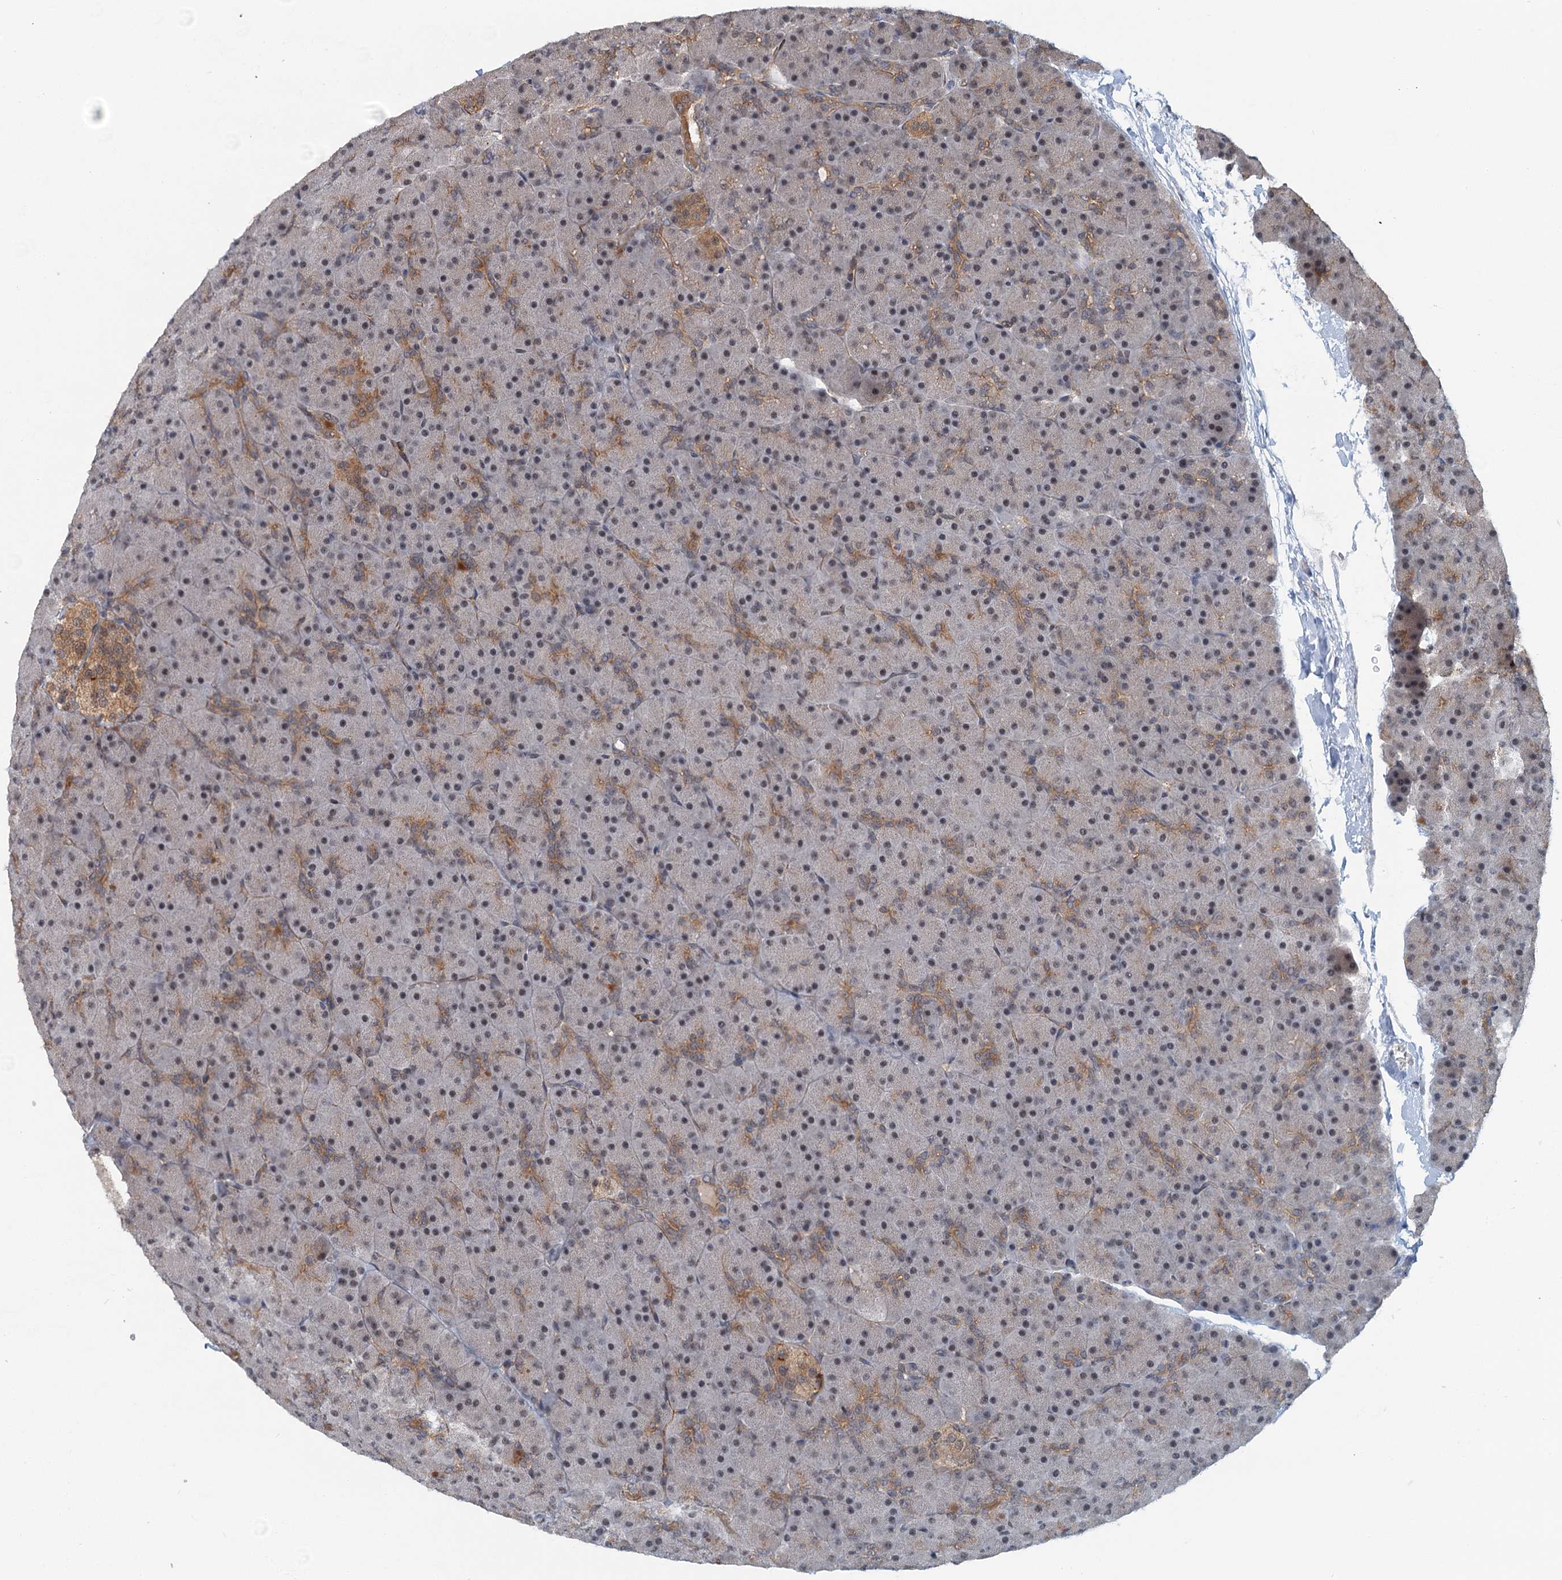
{"staining": {"intensity": "moderate", "quantity": ">75%", "location": "cytoplasmic/membranous,nuclear"}, "tissue": "pancreas", "cell_type": "Exocrine glandular cells", "image_type": "normal", "snomed": [{"axis": "morphology", "description": "Normal tissue, NOS"}, {"axis": "topography", "description": "Pancreas"}], "caption": "Pancreas stained with a brown dye exhibits moderate cytoplasmic/membranous,nuclear positive expression in about >75% of exocrine glandular cells.", "gene": "TAS2R42", "patient": {"sex": "male", "age": 36}}